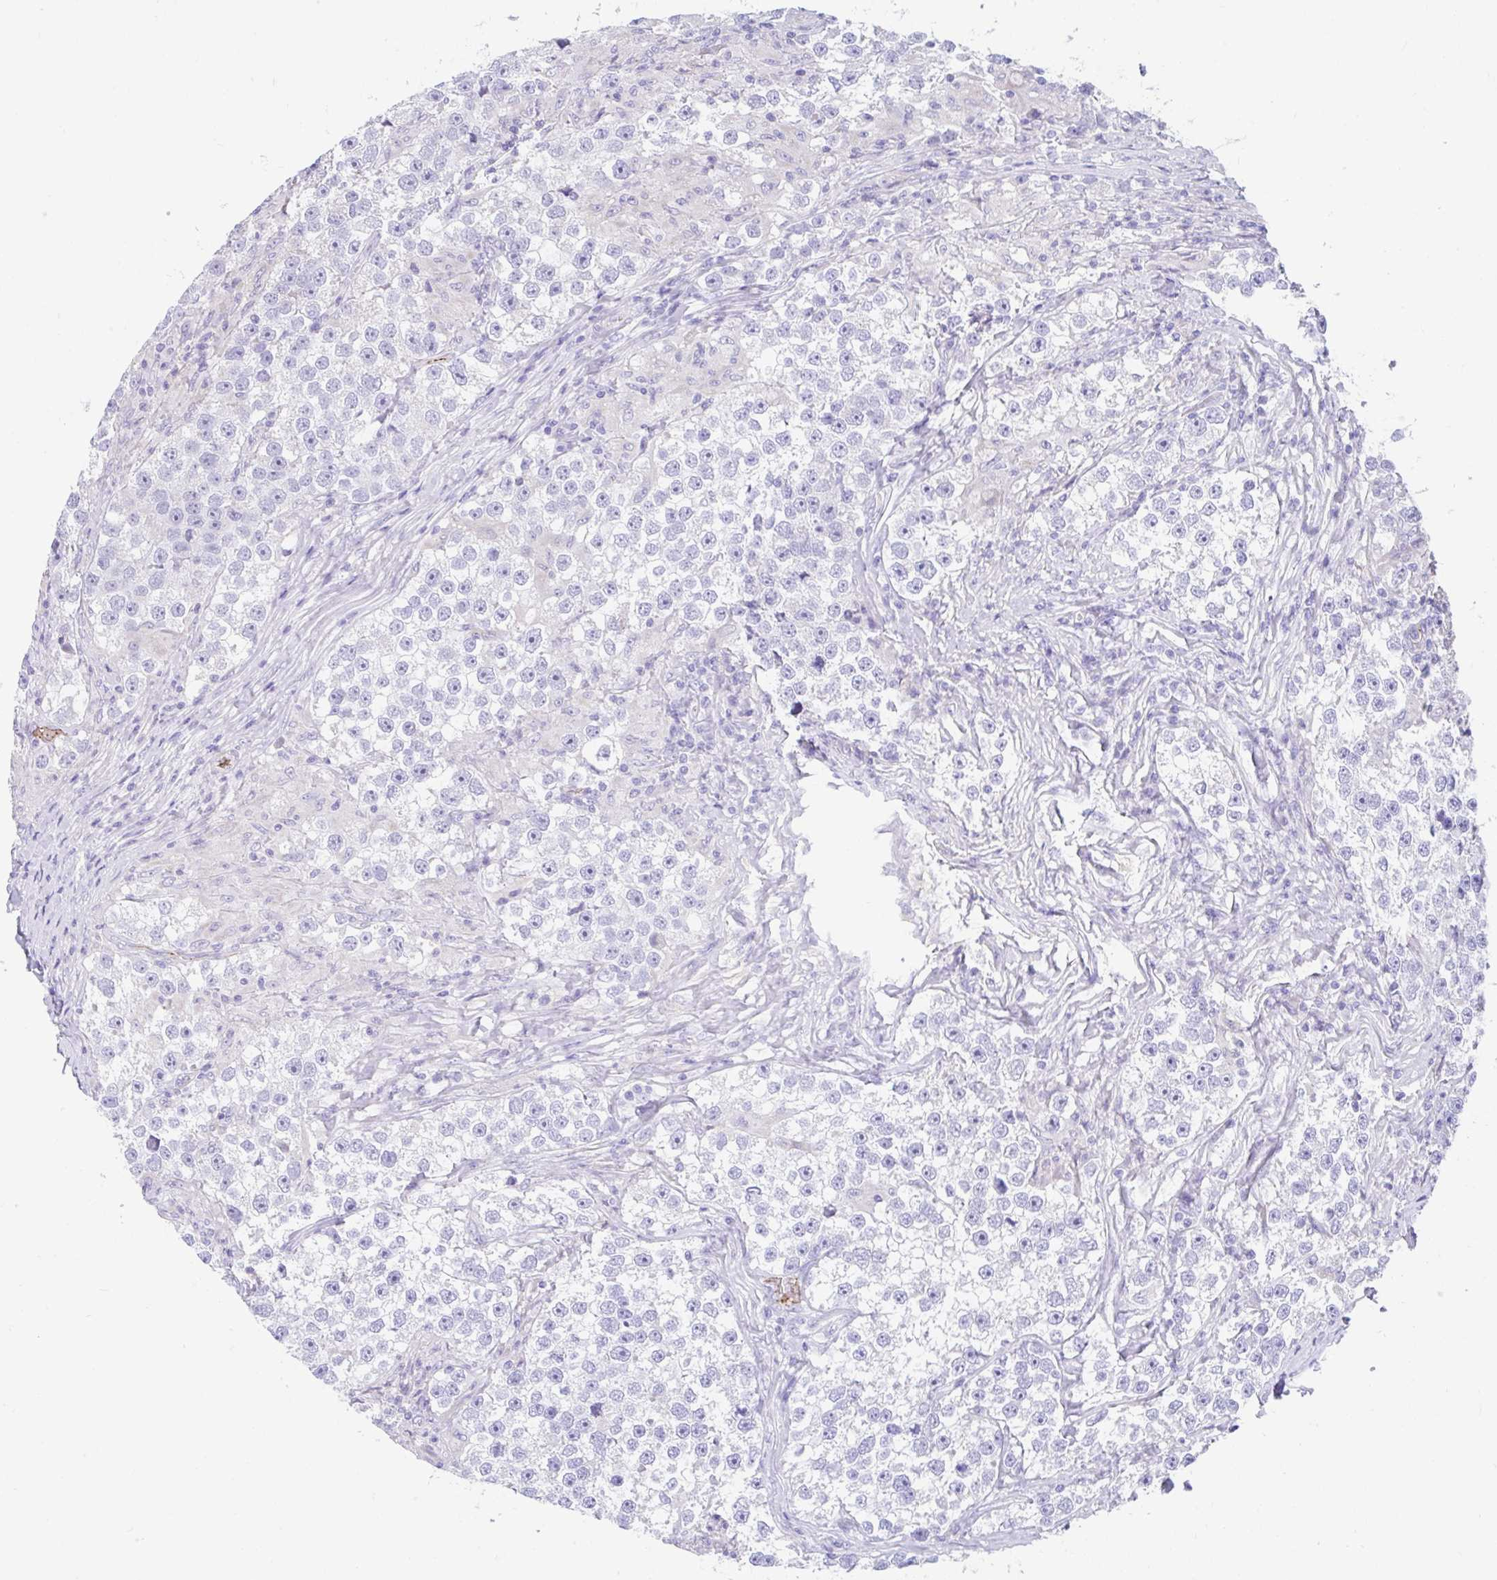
{"staining": {"intensity": "negative", "quantity": "none", "location": "none"}, "tissue": "testis cancer", "cell_type": "Tumor cells", "image_type": "cancer", "snomed": [{"axis": "morphology", "description": "Seminoma, NOS"}, {"axis": "topography", "description": "Testis"}], "caption": "Micrograph shows no significant protein positivity in tumor cells of seminoma (testis).", "gene": "CCSAP", "patient": {"sex": "male", "age": 46}}